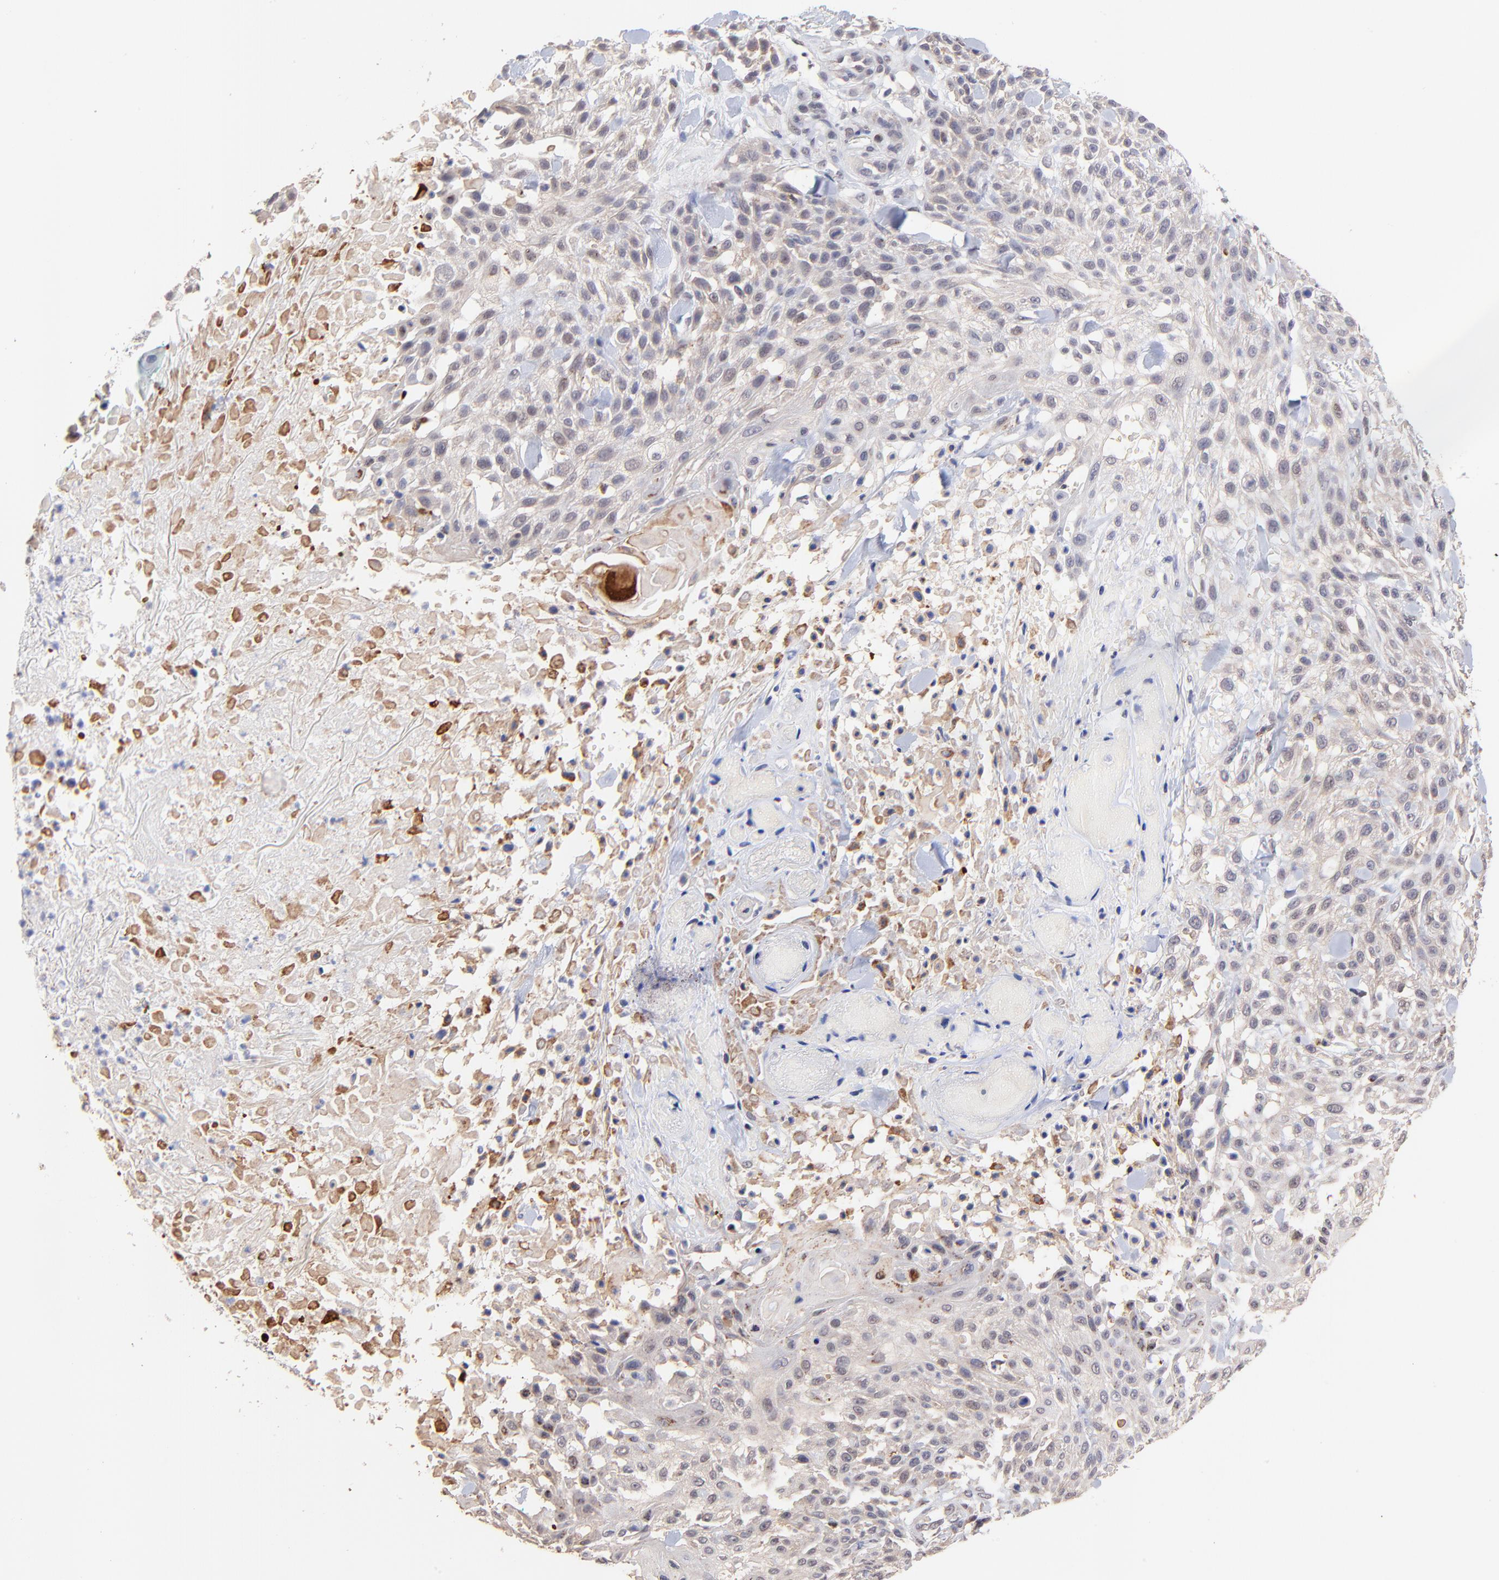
{"staining": {"intensity": "negative", "quantity": "none", "location": "none"}, "tissue": "skin cancer", "cell_type": "Tumor cells", "image_type": "cancer", "snomed": [{"axis": "morphology", "description": "Squamous cell carcinoma, NOS"}, {"axis": "topography", "description": "Skin"}], "caption": "IHC histopathology image of skin cancer (squamous cell carcinoma) stained for a protein (brown), which displays no positivity in tumor cells.", "gene": "ZNF747", "patient": {"sex": "female", "age": 42}}